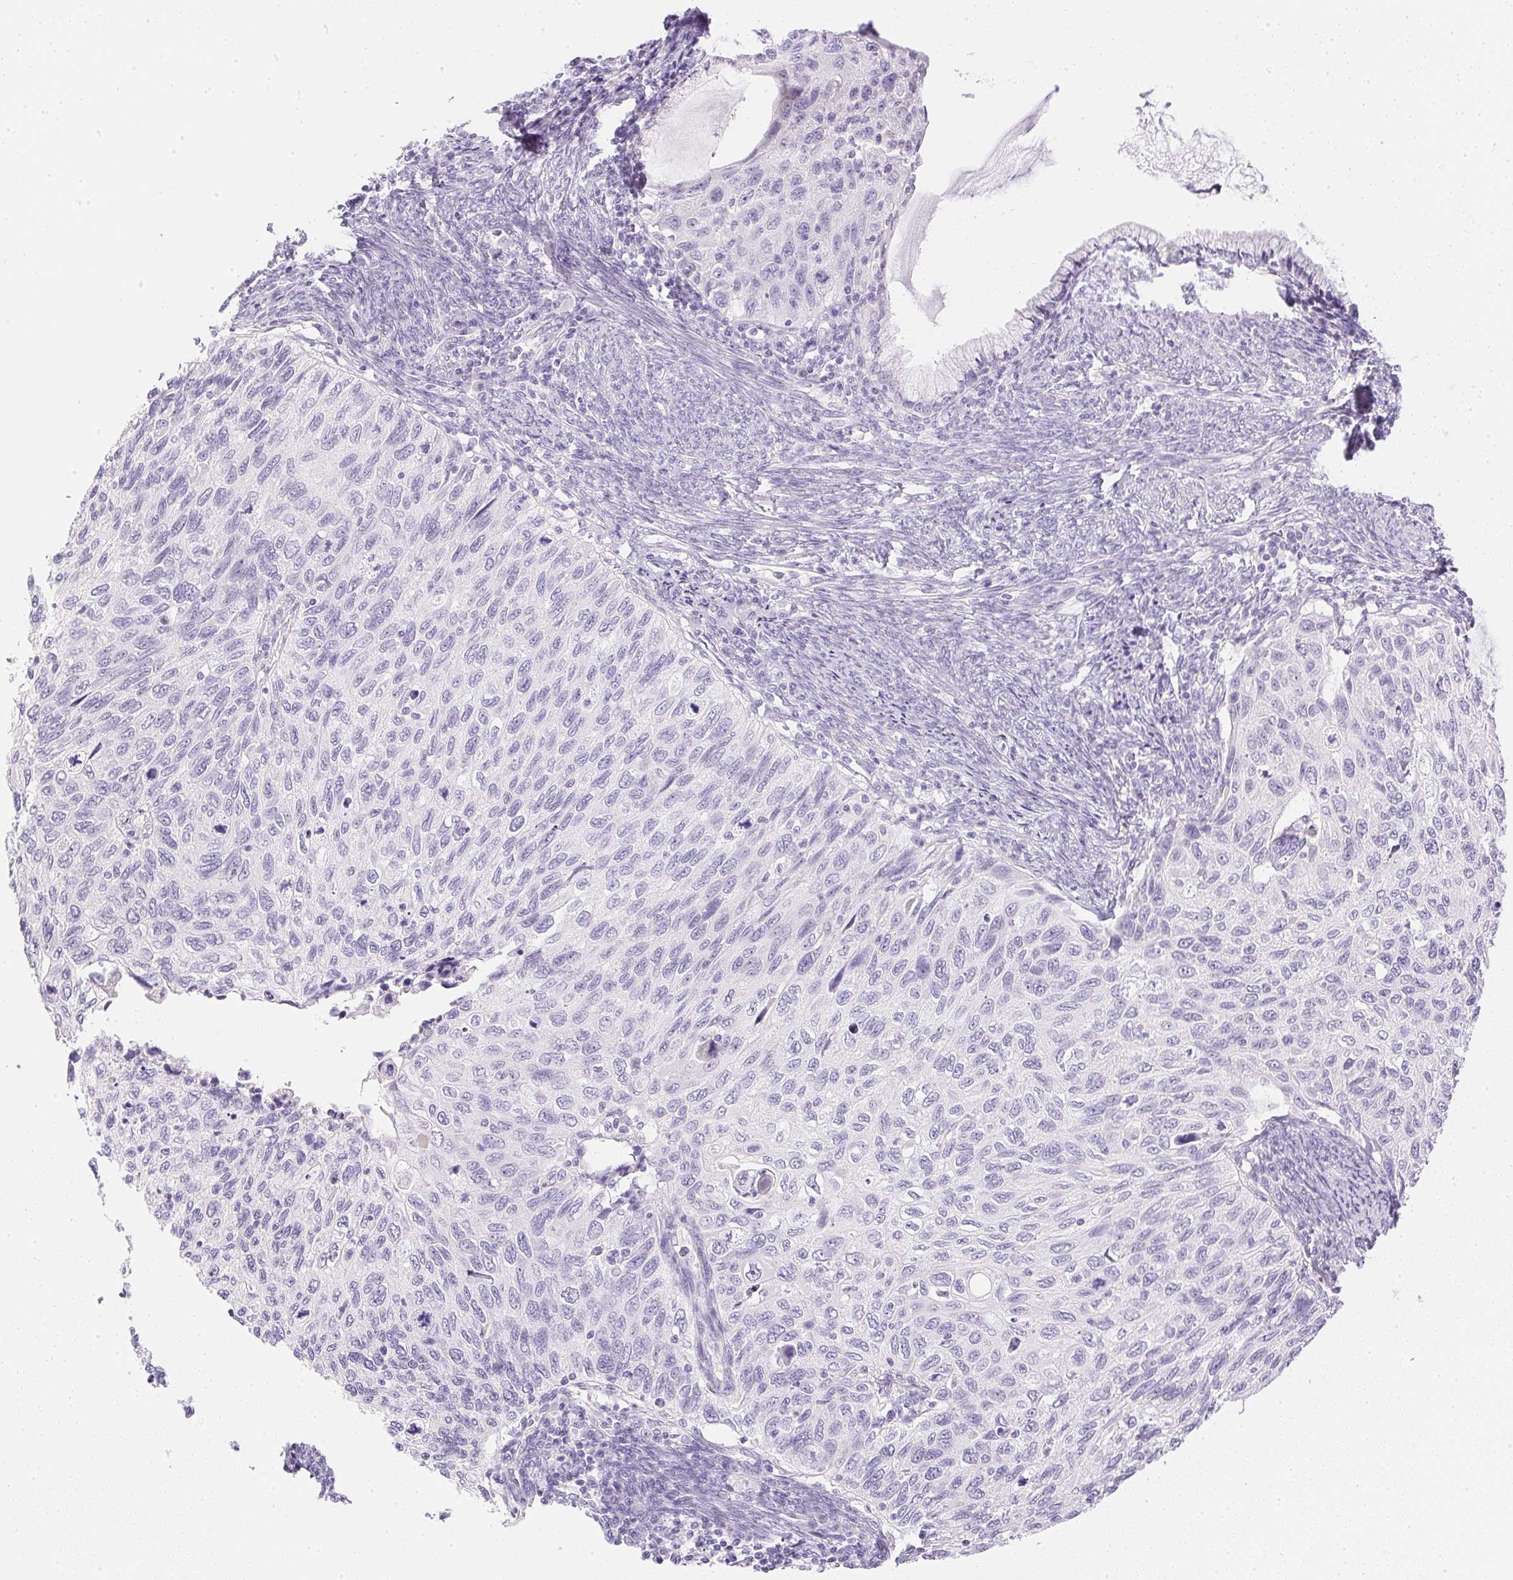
{"staining": {"intensity": "negative", "quantity": "none", "location": "none"}, "tissue": "cervical cancer", "cell_type": "Tumor cells", "image_type": "cancer", "snomed": [{"axis": "morphology", "description": "Squamous cell carcinoma, NOS"}, {"axis": "topography", "description": "Cervix"}], "caption": "Protein analysis of cervical cancer demonstrates no significant positivity in tumor cells.", "gene": "CTRL", "patient": {"sex": "female", "age": 70}}